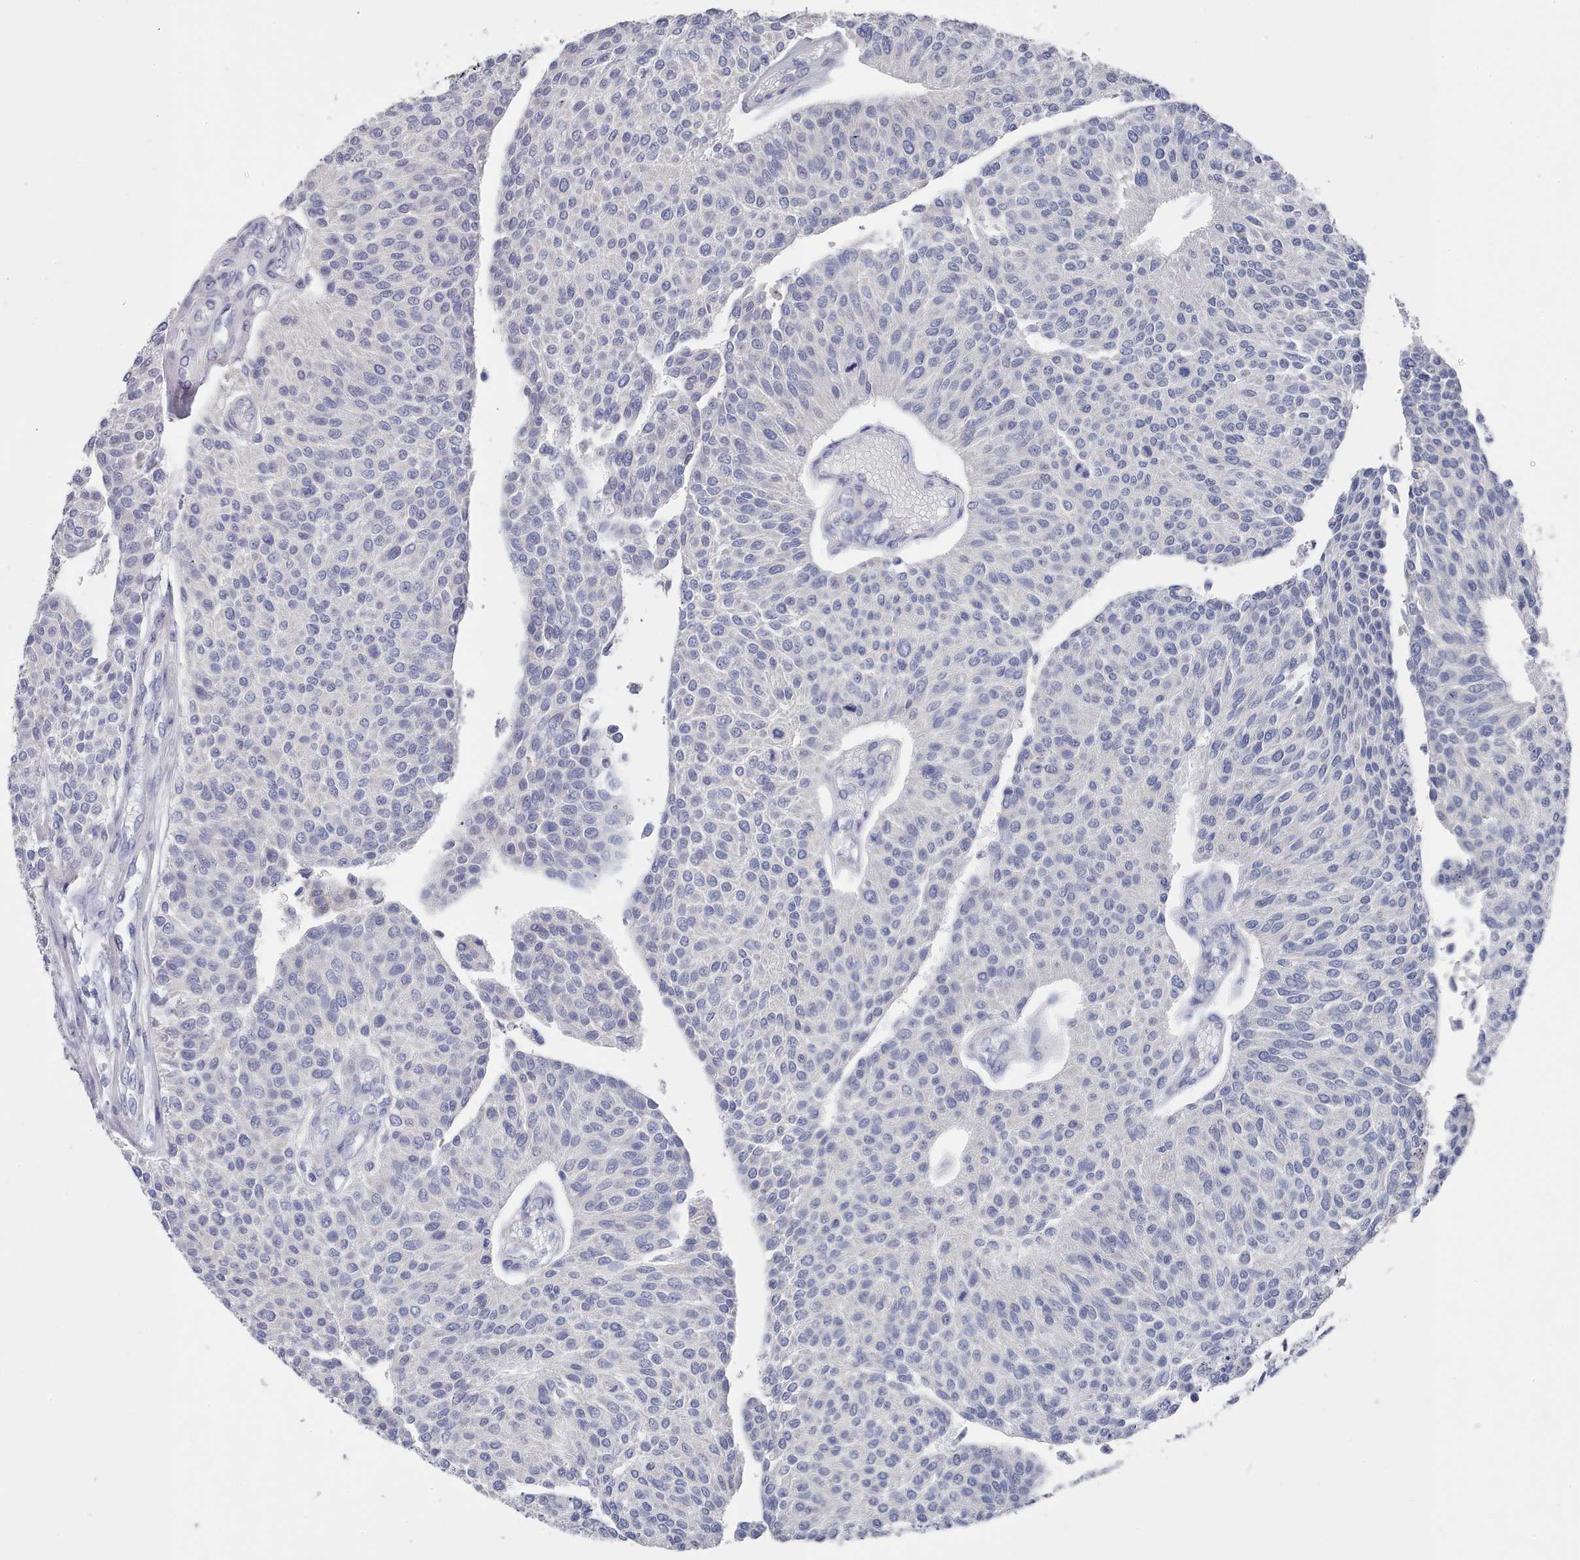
{"staining": {"intensity": "negative", "quantity": "none", "location": "none"}, "tissue": "urothelial cancer", "cell_type": "Tumor cells", "image_type": "cancer", "snomed": [{"axis": "morphology", "description": "Urothelial carcinoma, NOS"}, {"axis": "topography", "description": "Urinary bladder"}], "caption": "Urothelial cancer was stained to show a protein in brown. There is no significant staining in tumor cells. (Stains: DAB (3,3'-diaminobenzidine) immunohistochemistry (IHC) with hematoxylin counter stain, Microscopy: brightfield microscopy at high magnification).", "gene": "ACAD11", "patient": {"sex": "male", "age": 55}}